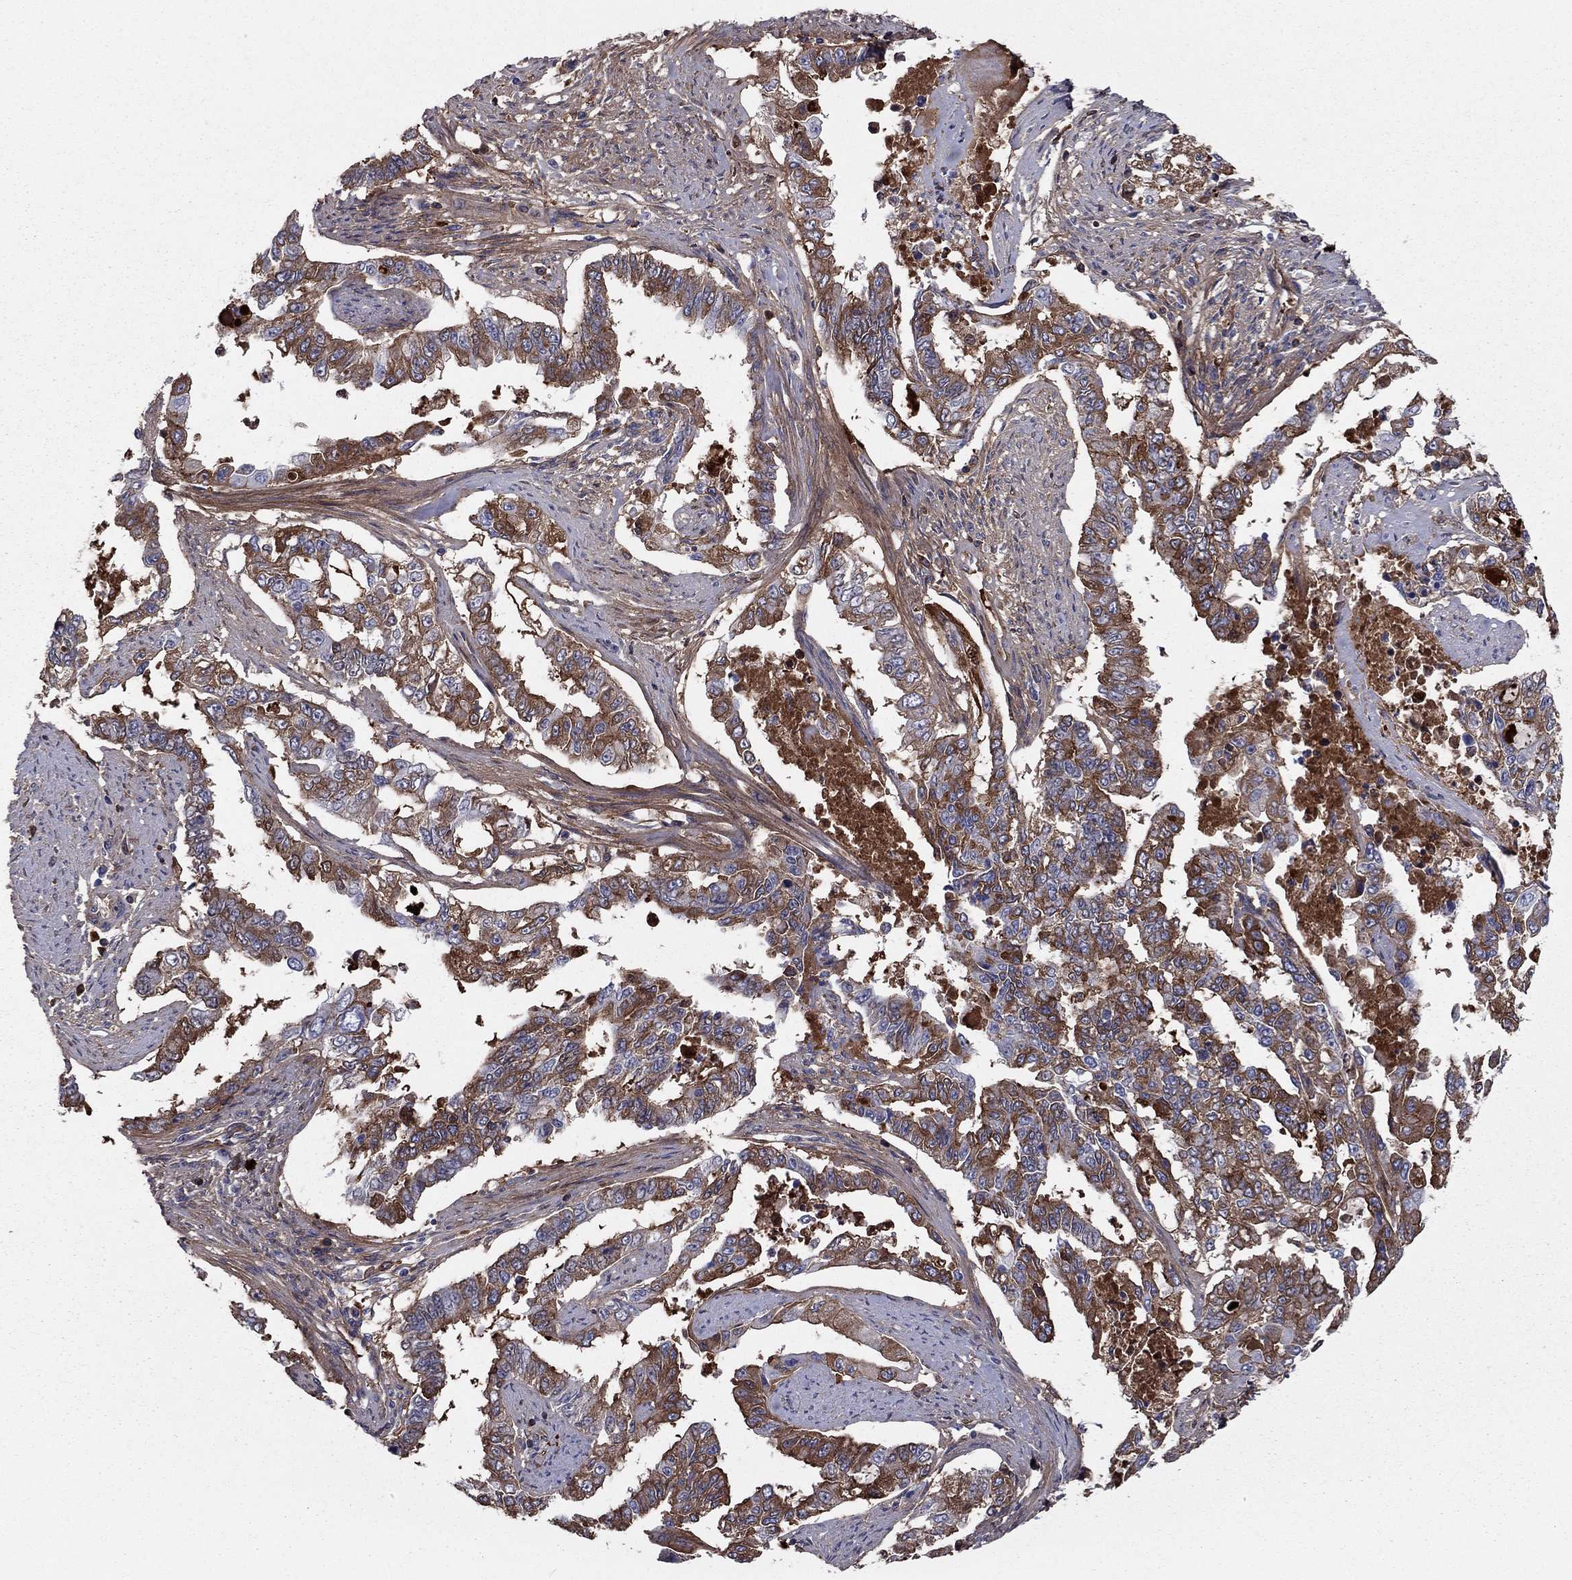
{"staining": {"intensity": "moderate", "quantity": "25%-75%", "location": "cytoplasmic/membranous"}, "tissue": "endometrial cancer", "cell_type": "Tumor cells", "image_type": "cancer", "snomed": [{"axis": "morphology", "description": "Adenocarcinoma, NOS"}, {"axis": "topography", "description": "Uterus"}], "caption": "Approximately 25%-75% of tumor cells in human endometrial cancer reveal moderate cytoplasmic/membranous protein expression as visualized by brown immunohistochemical staining.", "gene": "HPX", "patient": {"sex": "female", "age": 59}}